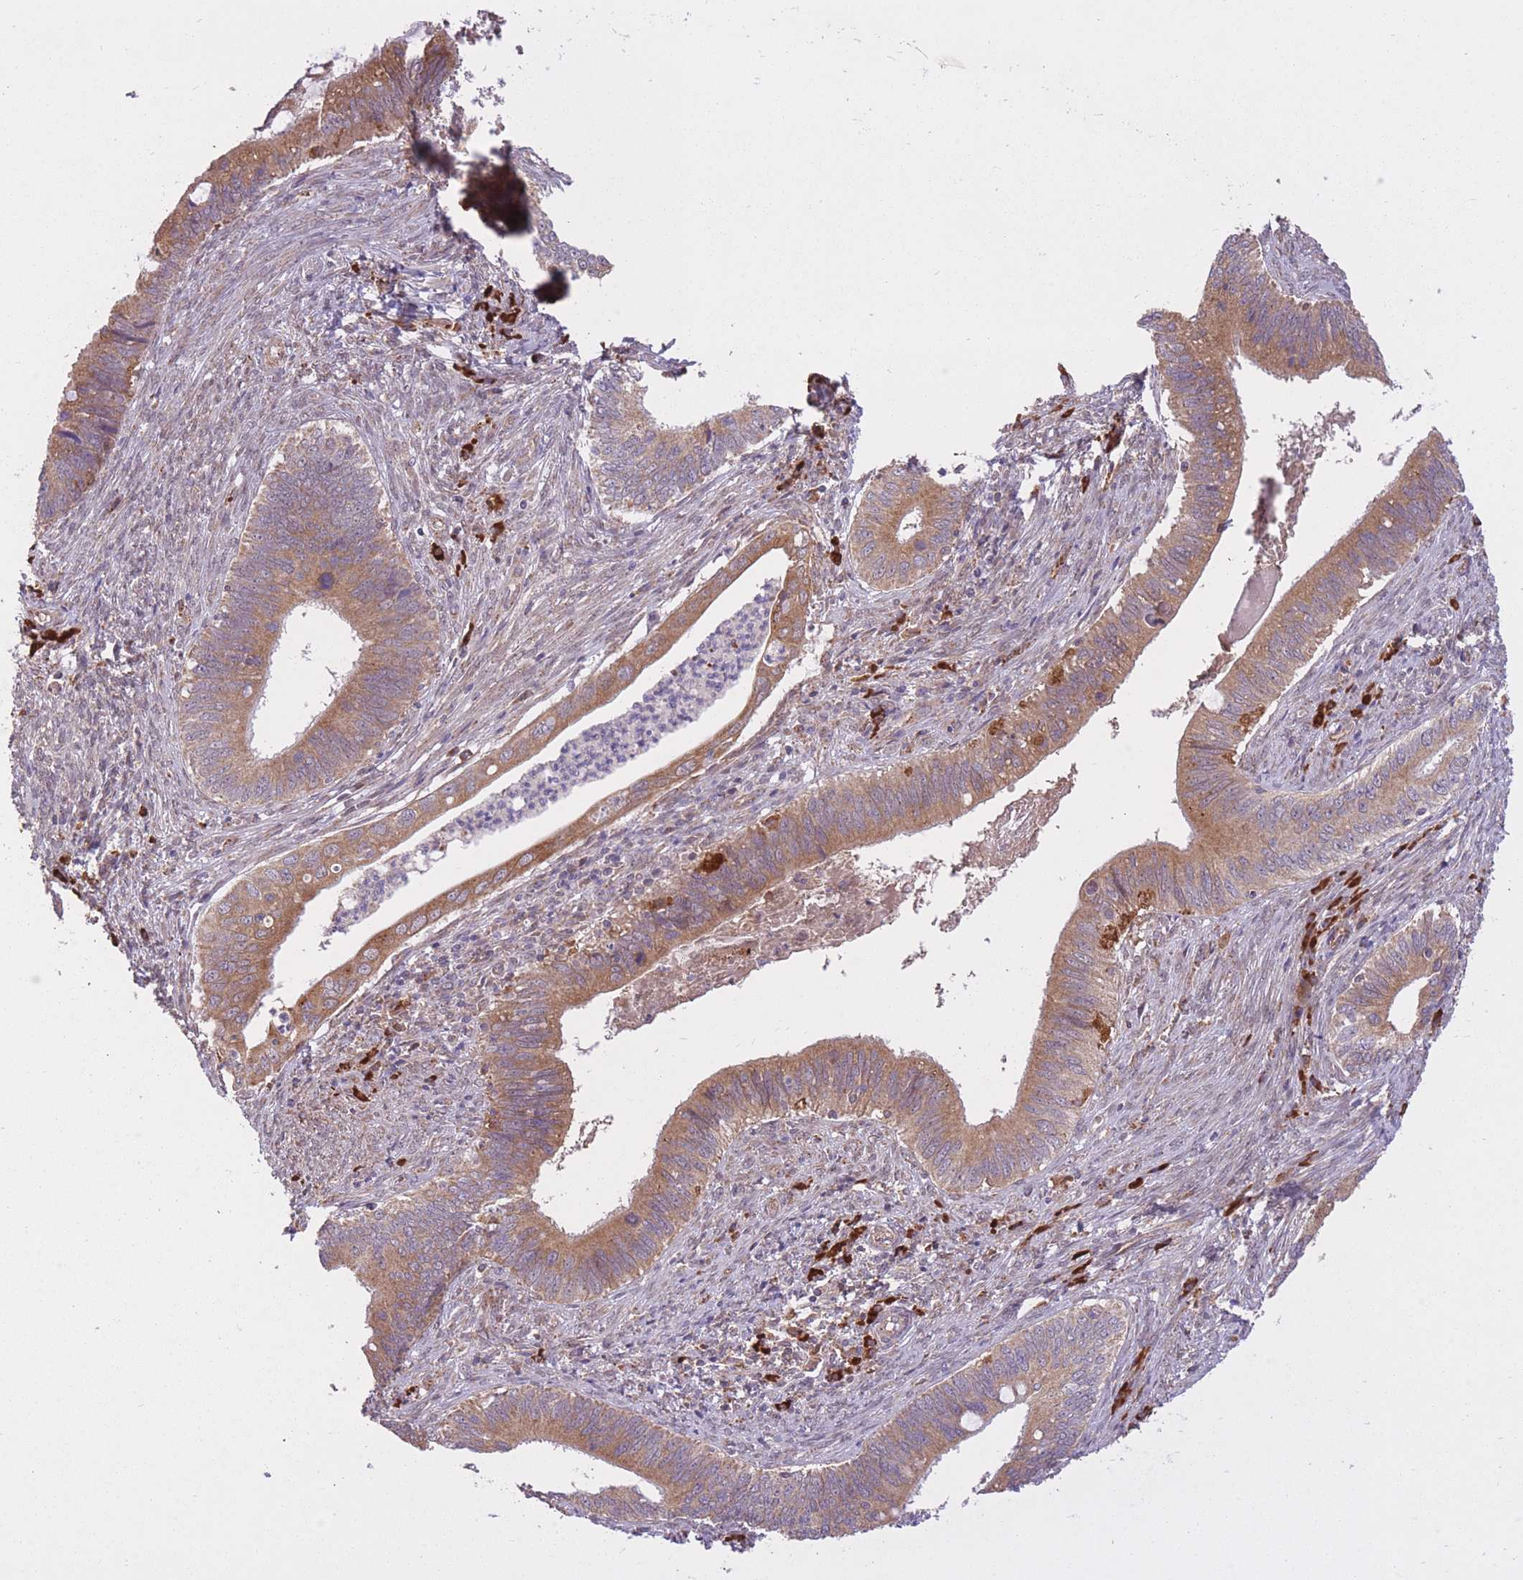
{"staining": {"intensity": "moderate", "quantity": ">75%", "location": "cytoplasmic/membranous"}, "tissue": "cervical cancer", "cell_type": "Tumor cells", "image_type": "cancer", "snomed": [{"axis": "morphology", "description": "Adenocarcinoma, NOS"}, {"axis": "topography", "description": "Cervix"}], "caption": "Moderate cytoplasmic/membranous positivity is seen in approximately >75% of tumor cells in cervical cancer.", "gene": "POLR3F", "patient": {"sex": "female", "age": 42}}